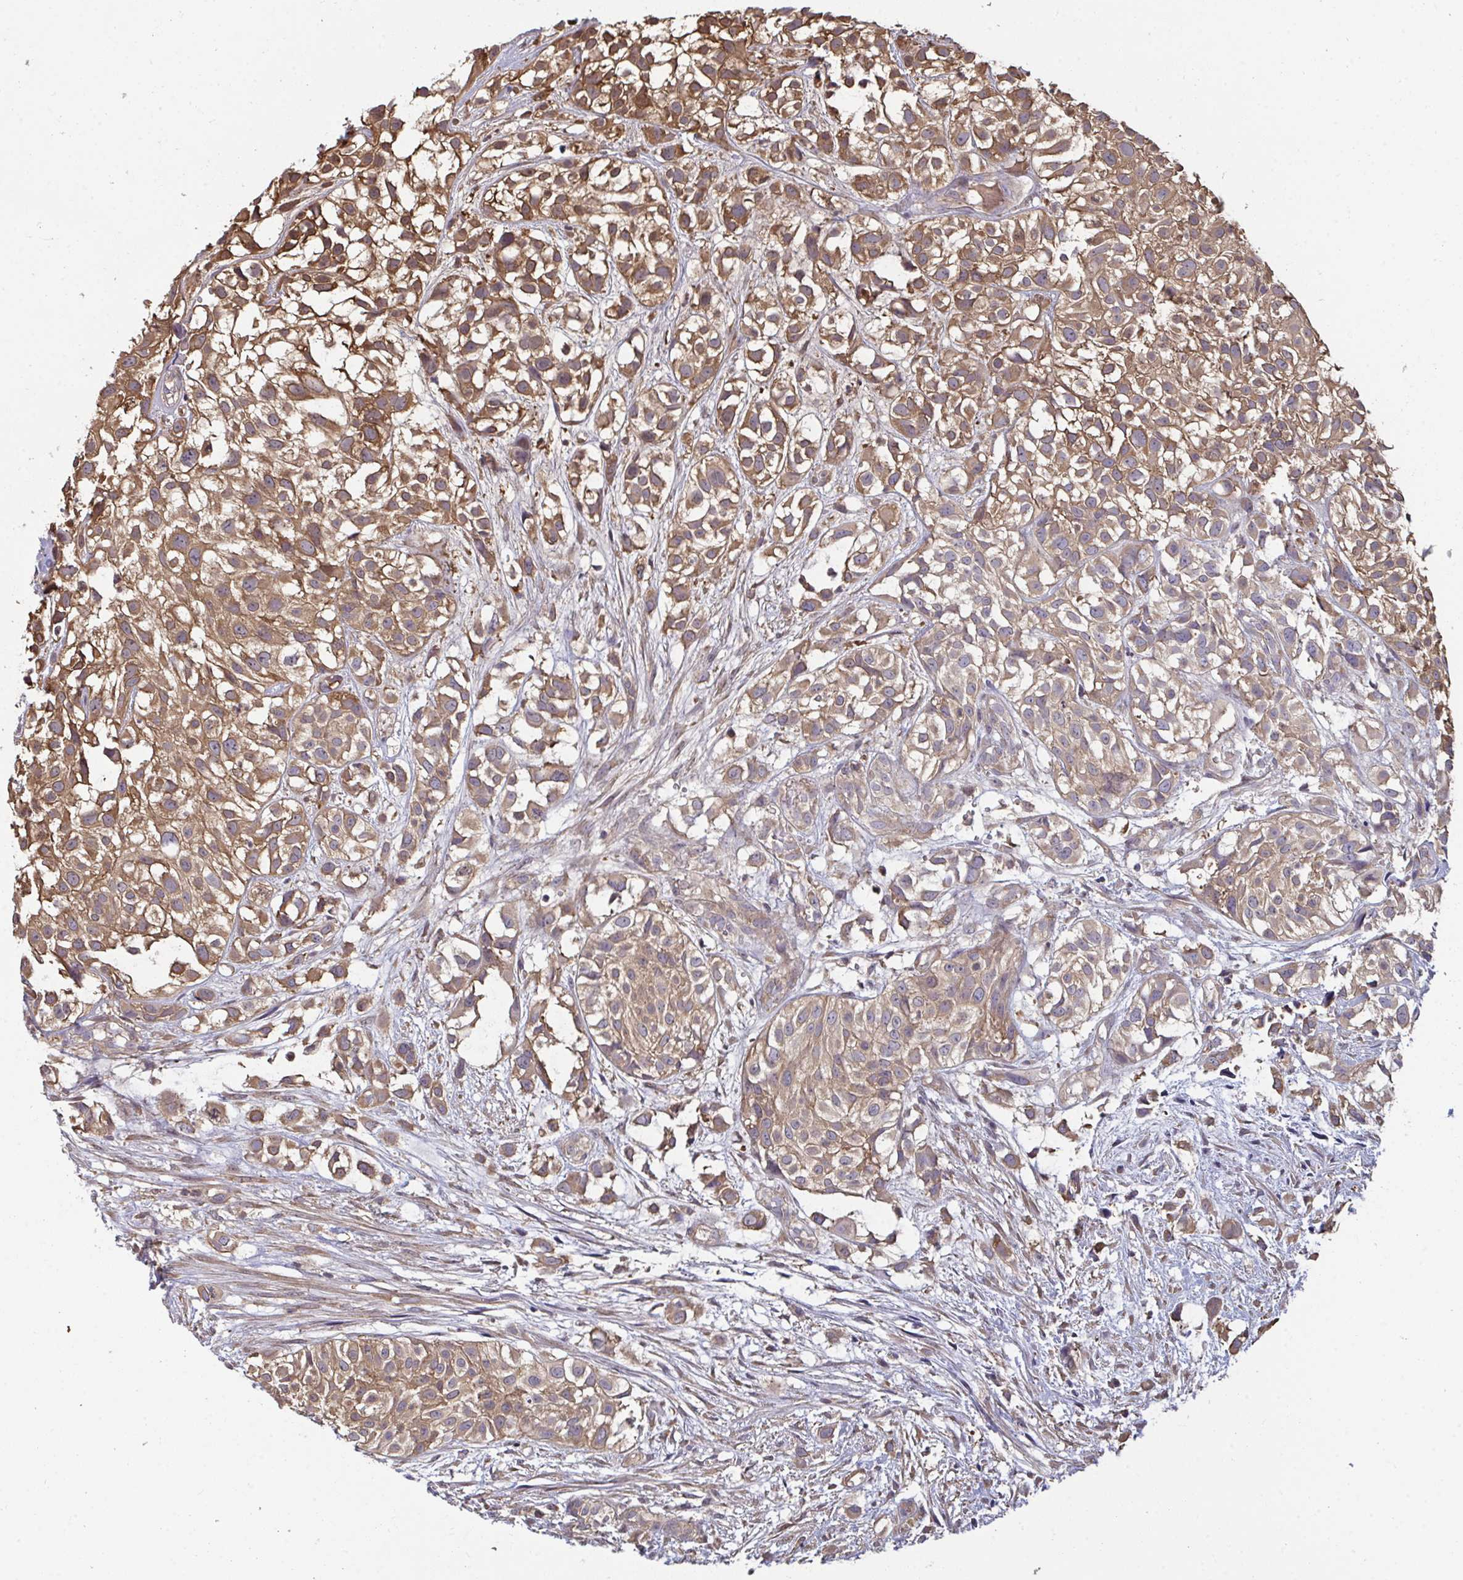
{"staining": {"intensity": "moderate", "quantity": ">75%", "location": "cytoplasmic/membranous"}, "tissue": "urothelial cancer", "cell_type": "Tumor cells", "image_type": "cancer", "snomed": [{"axis": "morphology", "description": "Urothelial carcinoma, High grade"}, {"axis": "topography", "description": "Urinary bladder"}], "caption": "Urothelial cancer was stained to show a protein in brown. There is medium levels of moderate cytoplasmic/membranous staining in approximately >75% of tumor cells.", "gene": "TTC9C", "patient": {"sex": "male", "age": 56}}